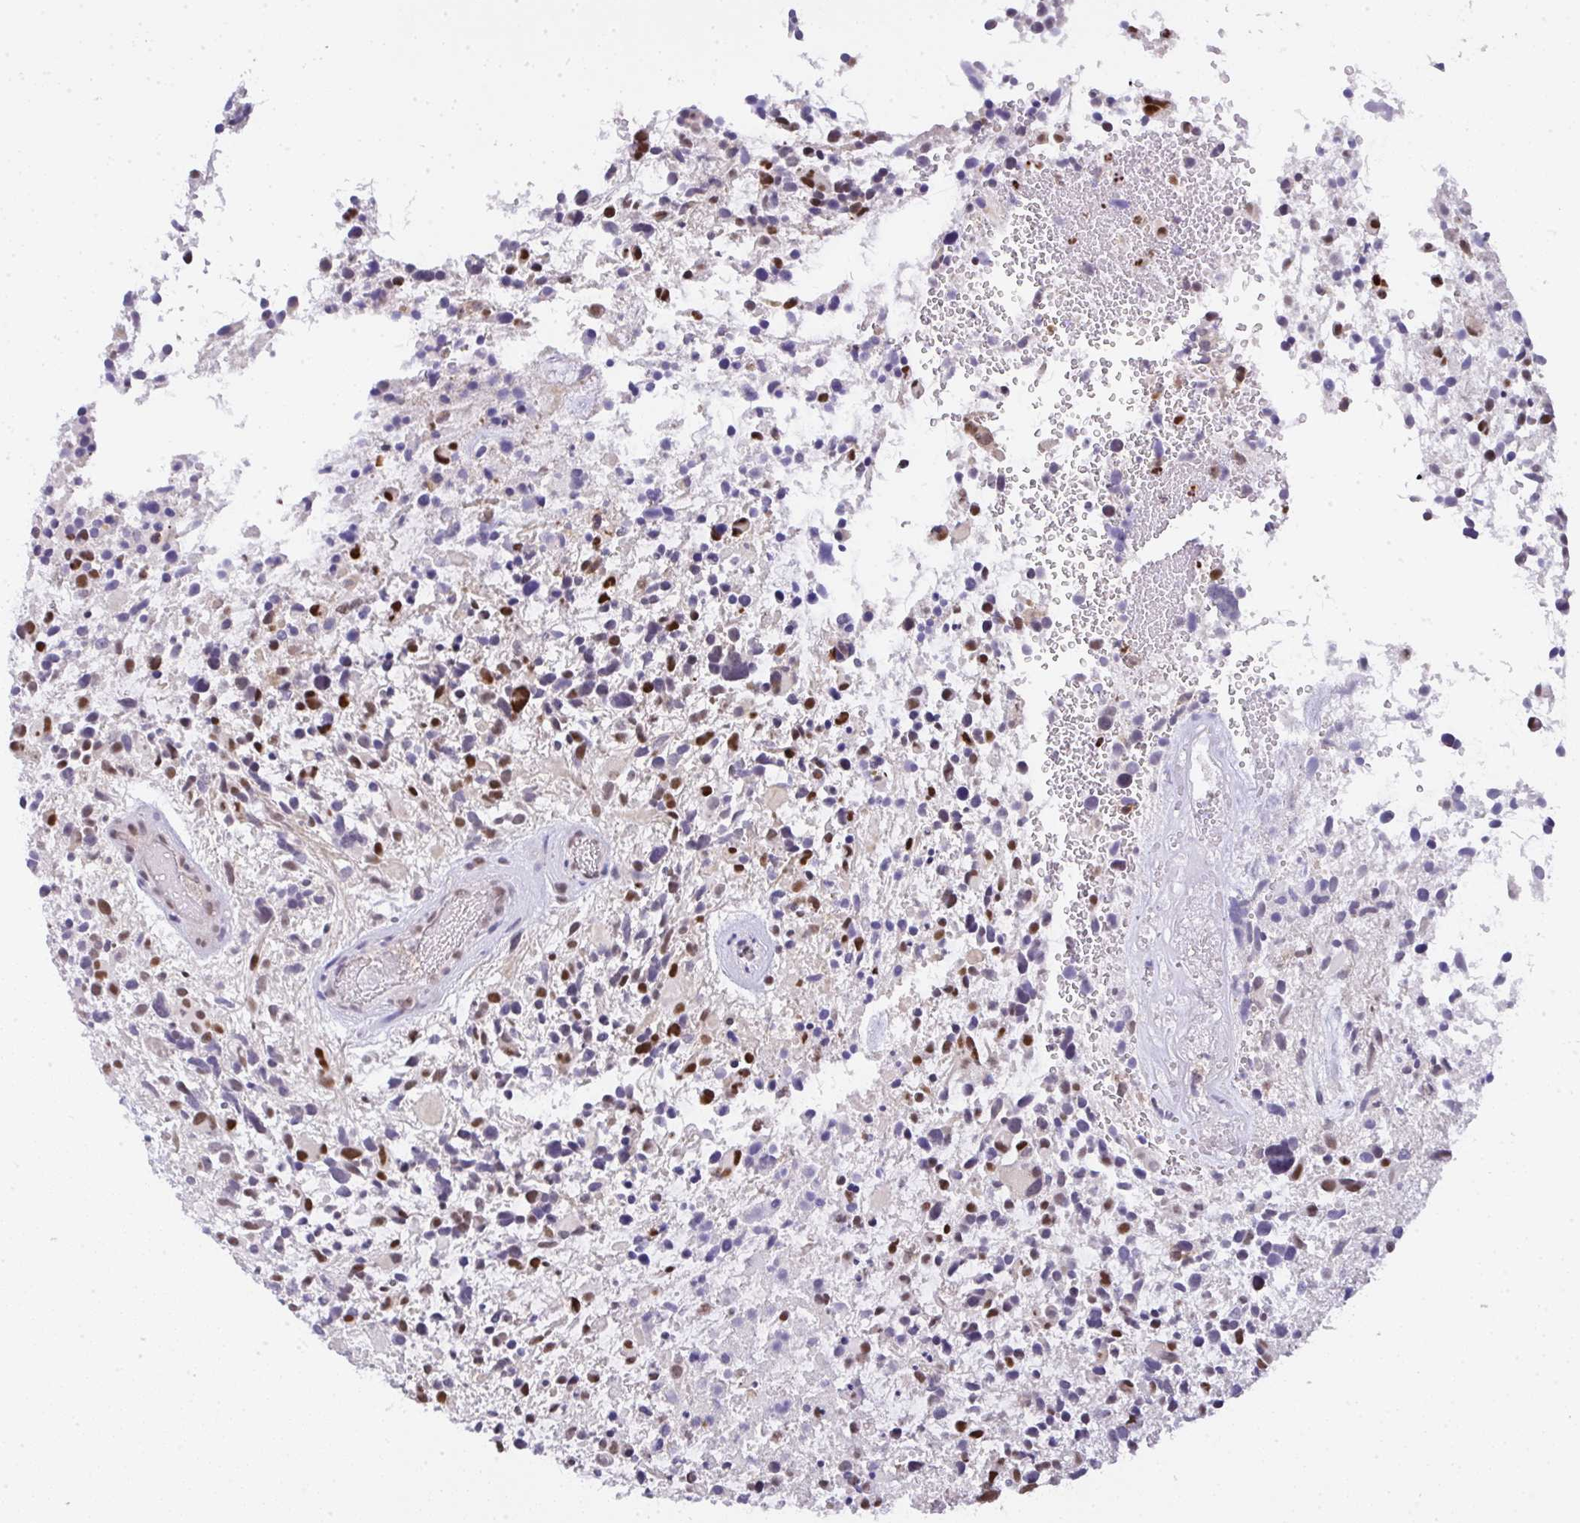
{"staining": {"intensity": "moderate", "quantity": "25%-75%", "location": "nuclear"}, "tissue": "glioma", "cell_type": "Tumor cells", "image_type": "cancer", "snomed": [{"axis": "morphology", "description": "Glioma, malignant, High grade"}, {"axis": "topography", "description": "Brain"}], "caption": "Immunohistochemical staining of high-grade glioma (malignant) exhibits medium levels of moderate nuclear protein positivity in approximately 25%-75% of tumor cells. The protein is shown in brown color, while the nuclei are stained blue.", "gene": "BBX", "patient": {"sex": "female", "age": 11}}